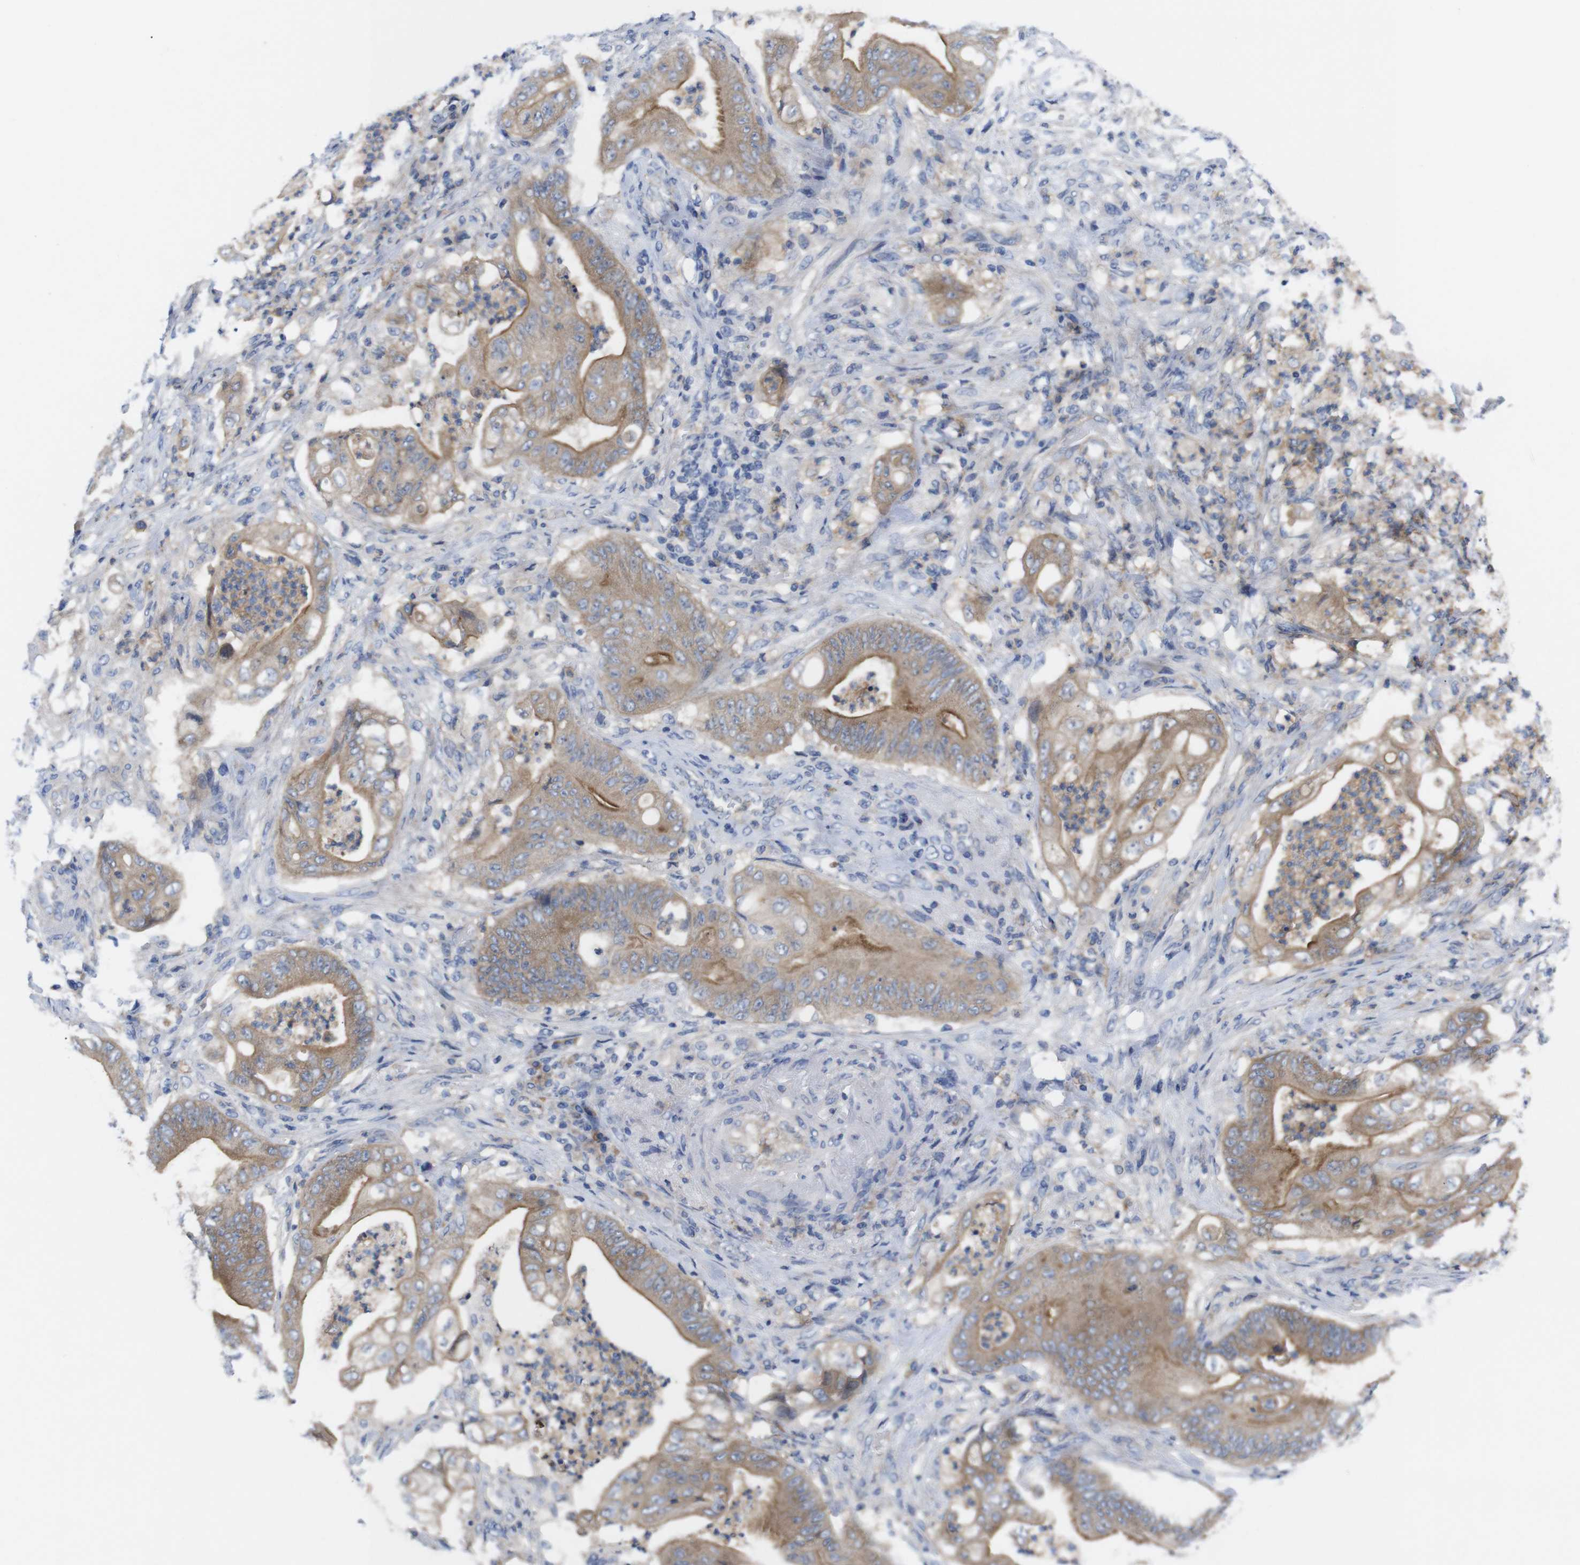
{"staining": {"intensity": "moderate", "quantity": ">75%", "location": "cytoplasmic/membranous"}, "tissue": "stomach cancer", "cell_type": "Tumor cells", "image_type": "cancer", "snomed": [{"axis": "morphology", "description": "Adenocarcinoma, NOS"}, {"axis": "topography", "description": "Stomach"}], "caption": "Tumor cells reveal medium levels of moderate cytoplasmic/membranous expression in about >75% of cells in stomach cancer (adenocarcinoma). The staining was performed using DAB (3,3'-diaminobenzidine), with brown indicating positive protein expression. Nuclei are stained blue with hematoxylin.", "gene": "USH1C", "patient": {"sex": "female", "age": 73}}